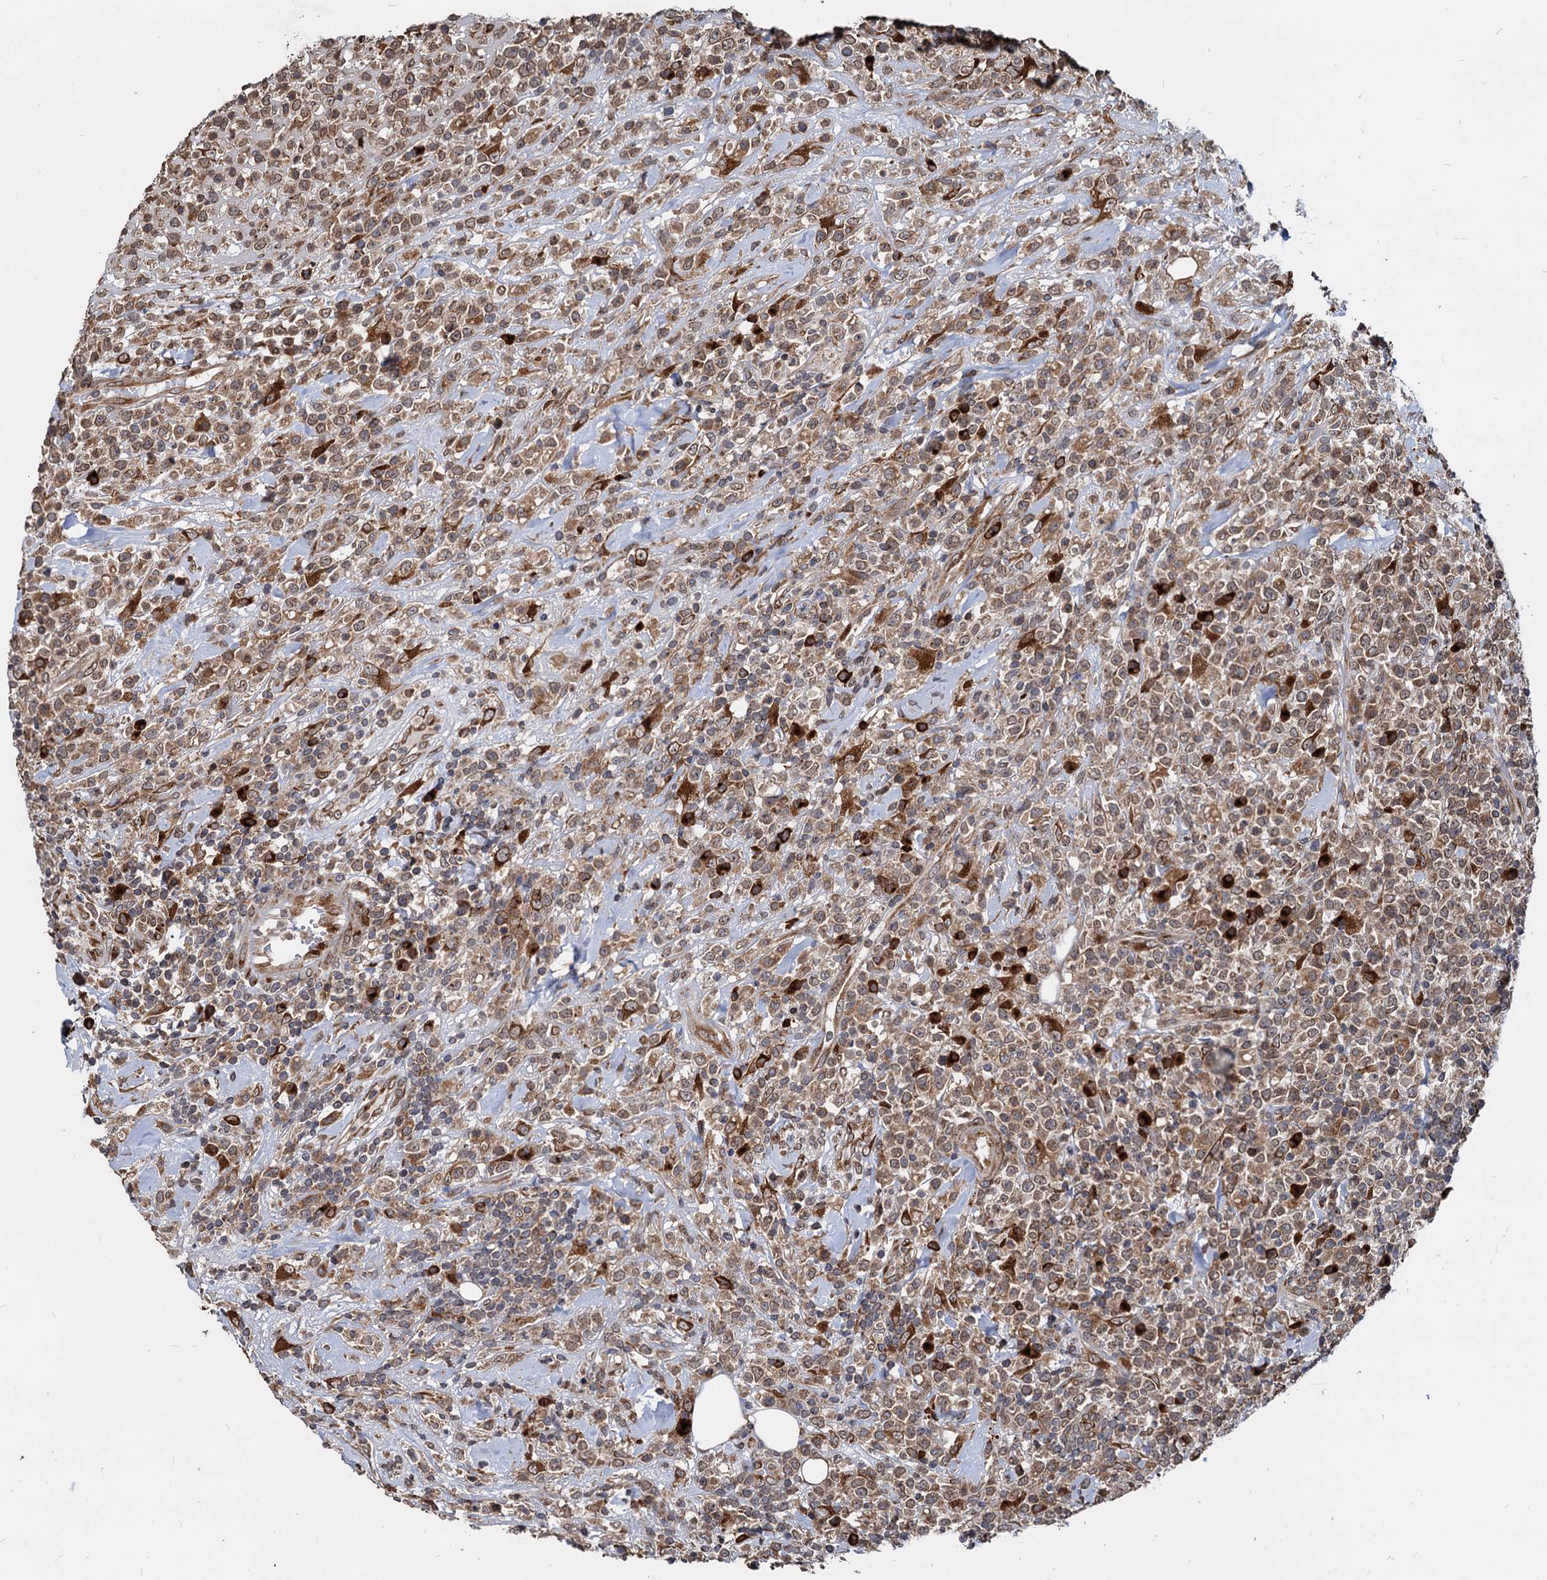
{"staining": {"intensity": "moderate", "quantity": ">75%", "location": "cytoplasmic/membranous"}, "tissue": "lymphoma", "cell_type": "Tumor cells", "image_type": "cancer", "snomed": [{"axis": "morphology", "description": "Malignant lymphoma, non-Hodgkin's type, High grade"}, {"axis": "topography", "description": "Colon"}], "caption": "The immunohistochemical stain highlights moderate cytoplasmic/membranous staining in tumor cells of high-grade malignant lymphoma, non-Hodgkin's type tissue.", "gene": "SAAL1", "patient": {"sex": "female", "age": 53}}